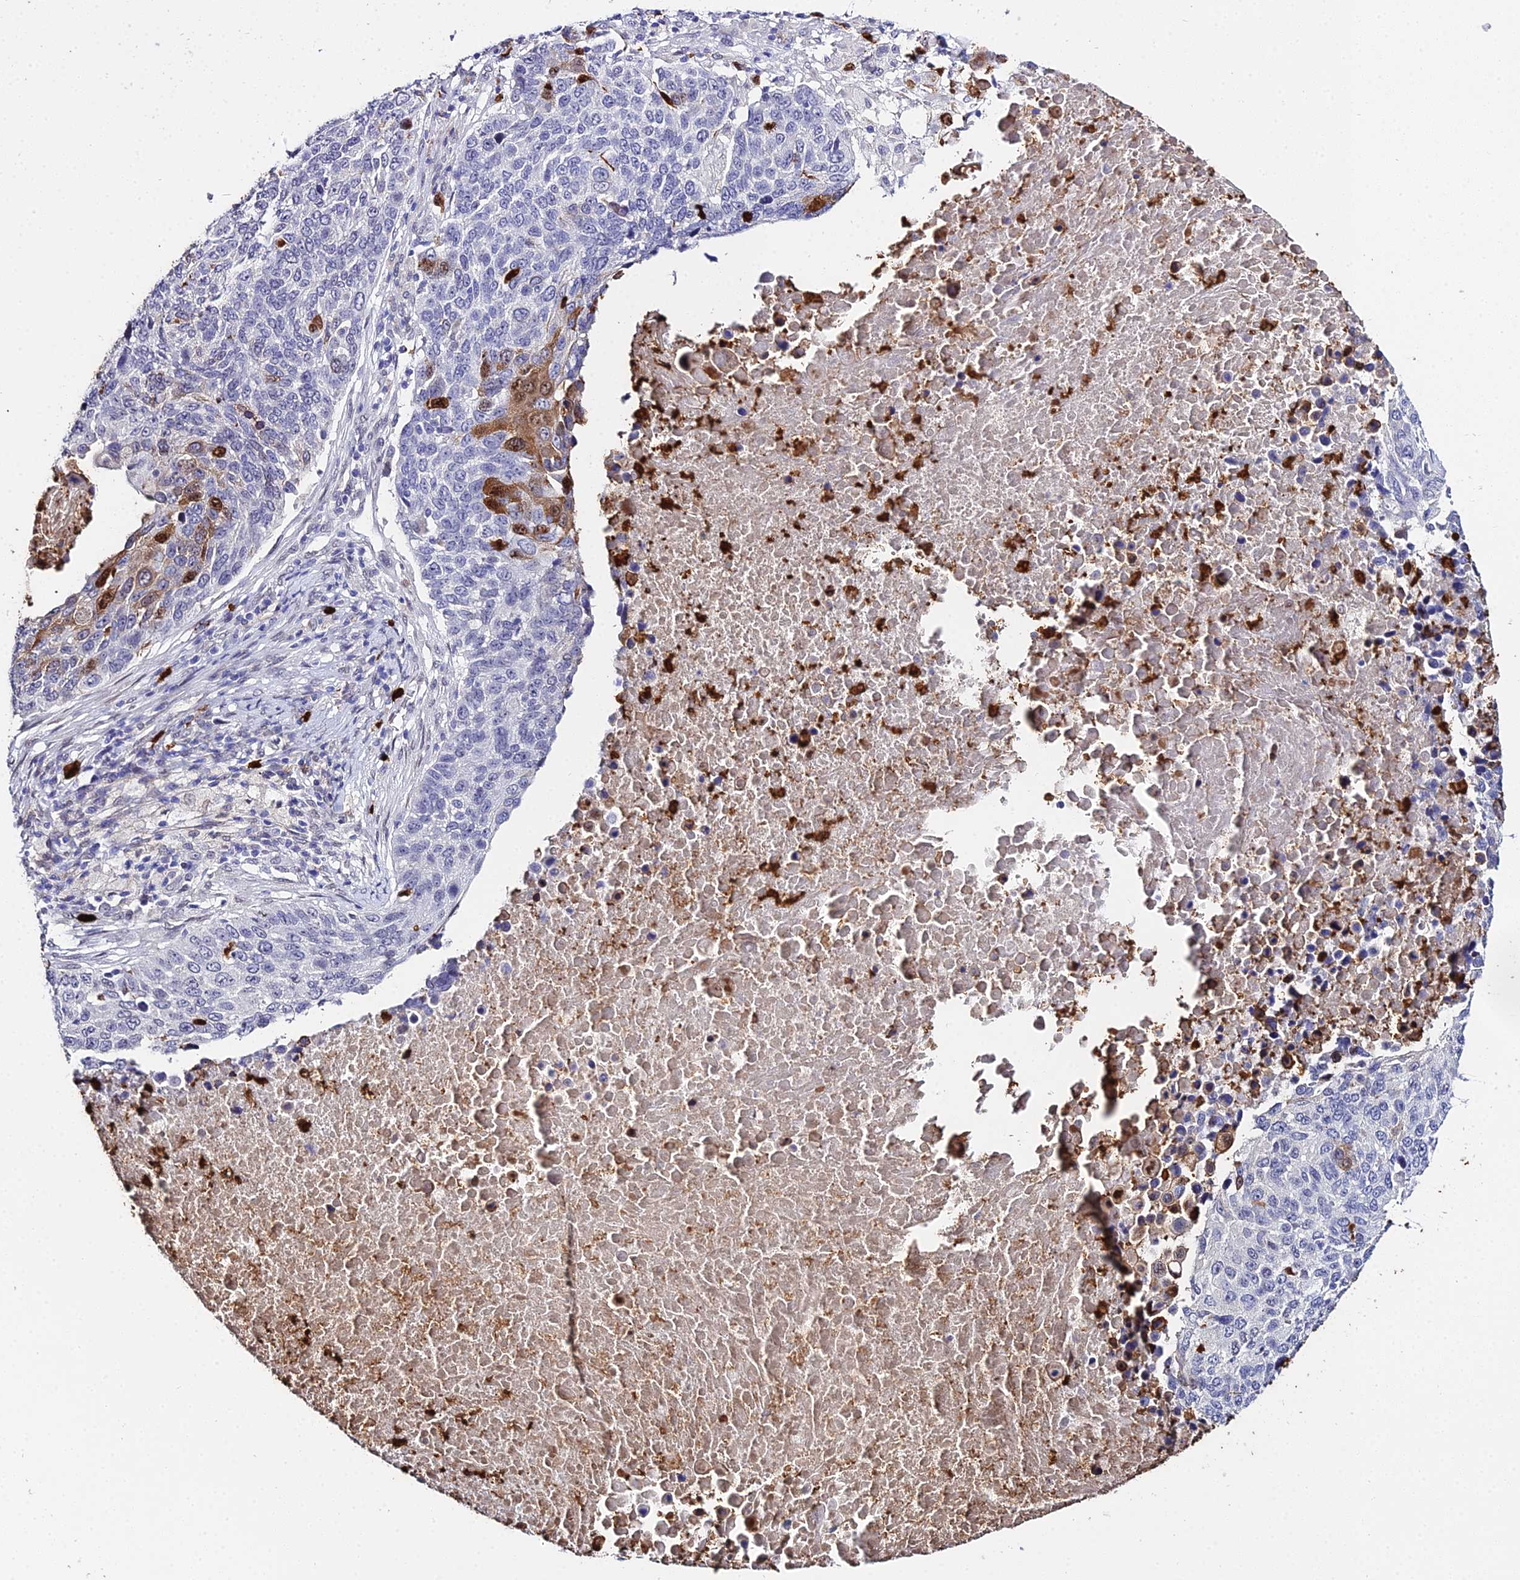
{"staining": {"intensity": "moderate", "quantity": "<25%", "location": "cytoplasmic/membranous,nuclear"}, "tissue": "lung cancer", "cell_type": "Tumor cells", "image_type": "cancer", "snomed": [{"axis": "morphology", "description": "Normal tissue, NOS"}, {"axis": "morphology", "description": "Squamous cell carcinoma, NOS"}, {"axis": "topography", "description": "Lymph node"}, {"axis": "topography", "description": "Lung"}], "caption": "Human lung cancer stained with a protein marker shows moderate staining in tumor cells.", "gene": "MCM10", "patient": {"sex": "male", "age": 66}}